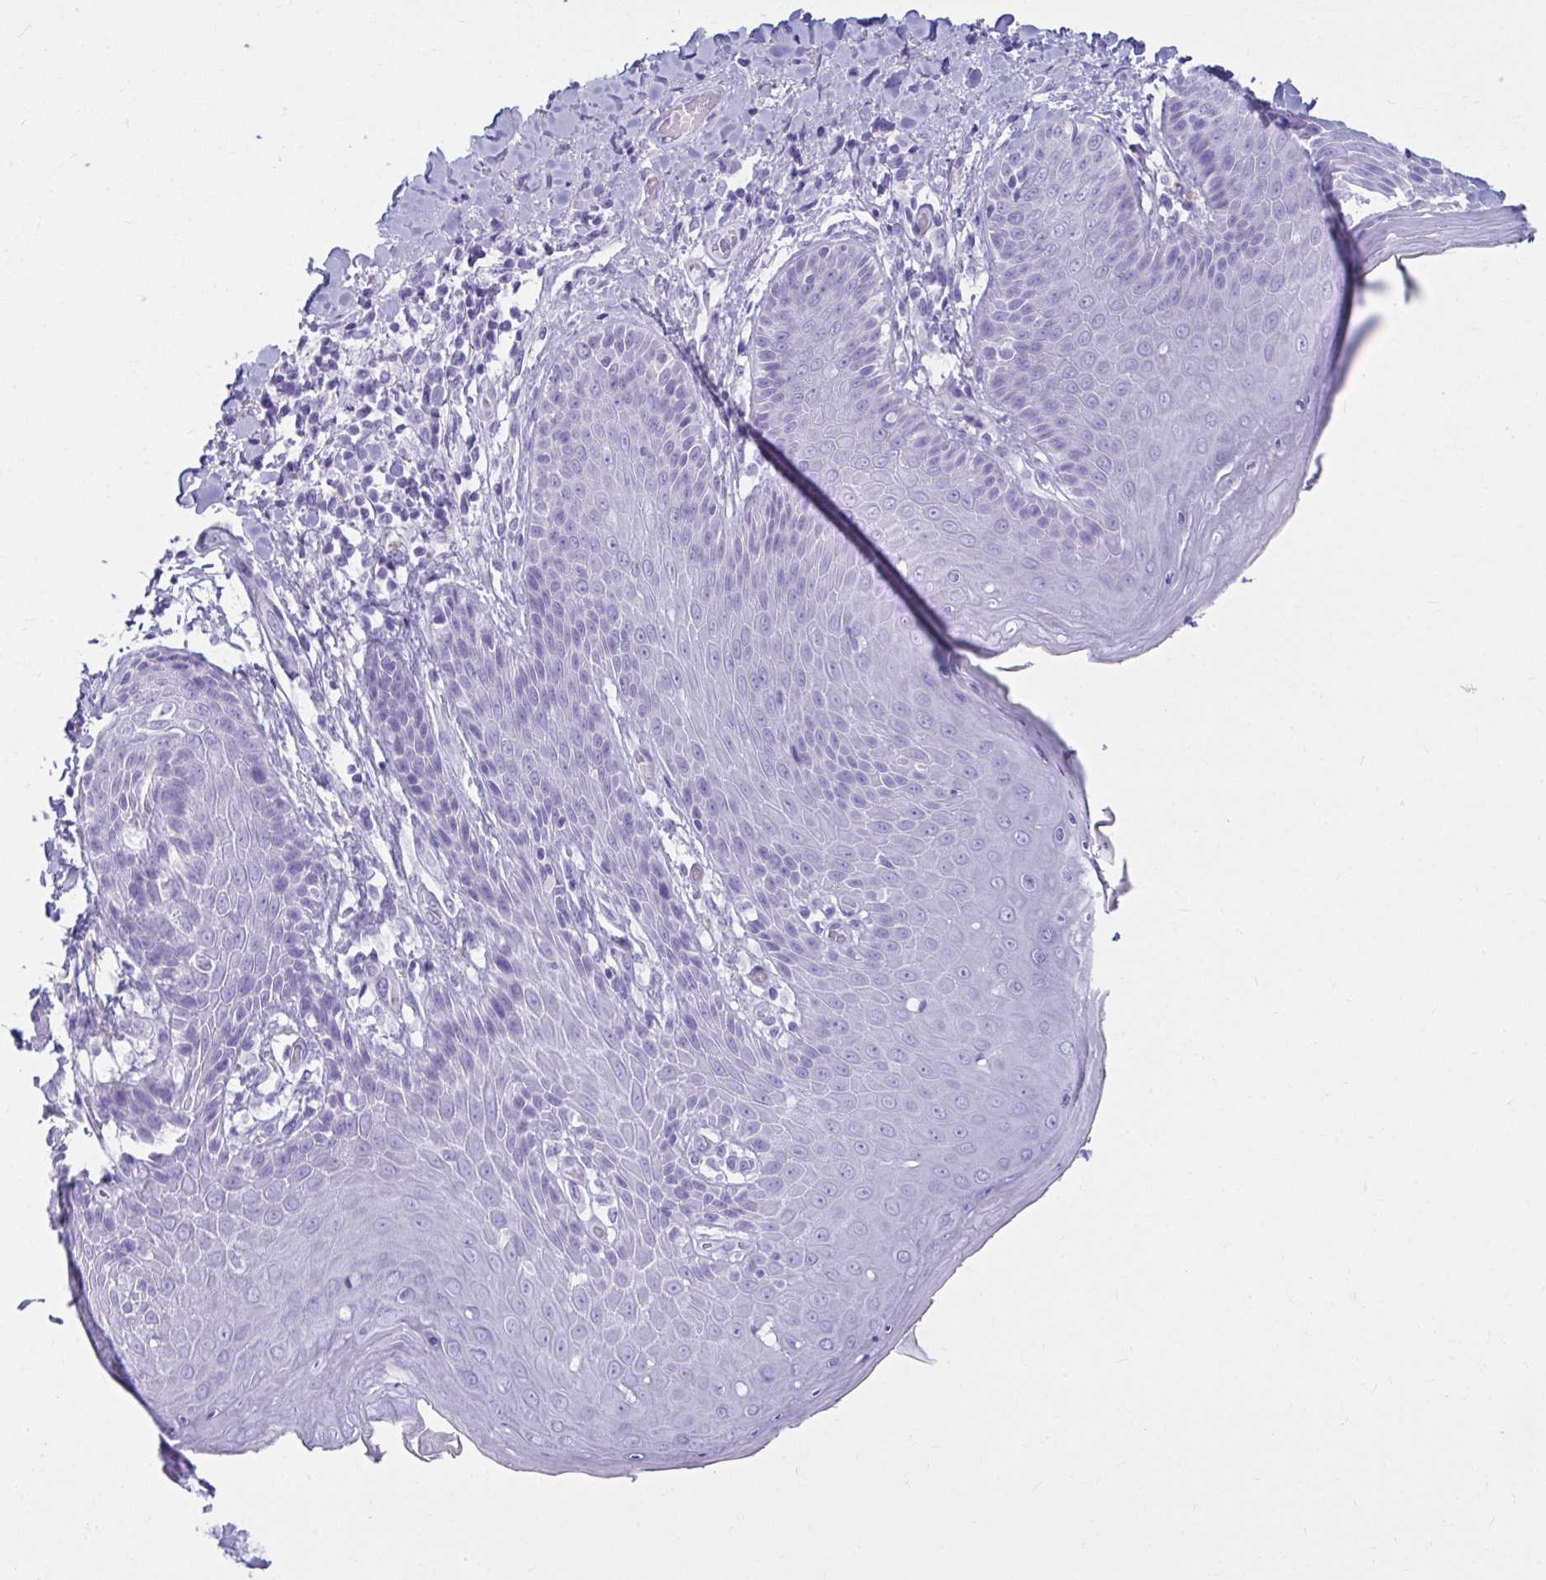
{"staining": {"intensity": "negative", "quantity": "none", "location": "none"}, "tissue": "skin", "cell_type": "Epidermal cells", "image_type": "normal", "snomed": [{"axis": "morphology", "description": "Normal tissue, NOS"}, {"axis": "topography", "description": "Anal"}, {"axis": "topography", "description": "Peripheral nerve tissue"}], "caption": "A high-resolution image shows immunohistochemistry (IHC) staining of normal skin, which reveals no significant positivity in epidermal cells.", "gene": "ATP4B", "patient": {"sex": "male", "age": 51}}